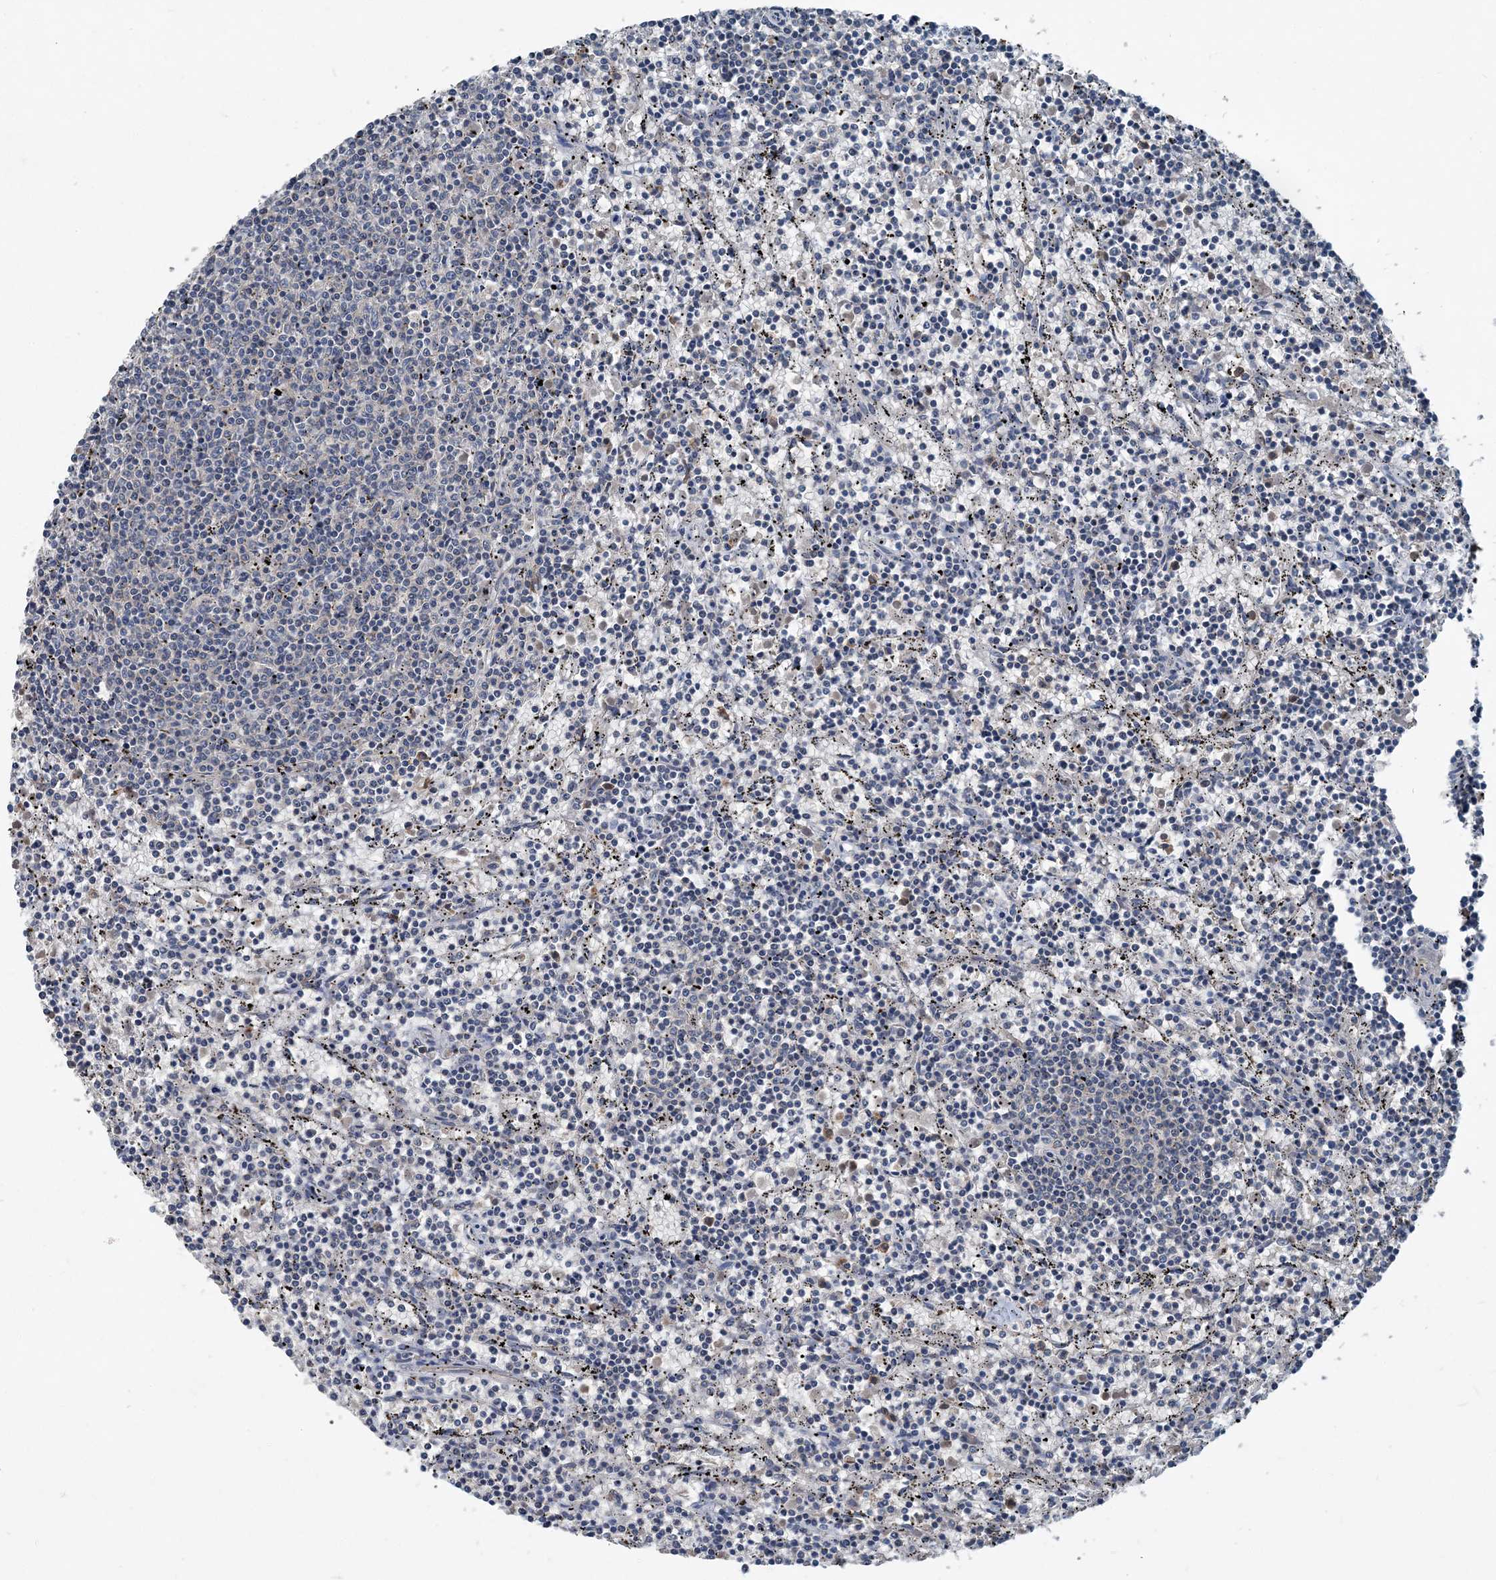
{"staining": {"intensity": "negative", "quantity": "none", "location": "none"}, "tissue": "lymphoma", "cell_type": "Tumor cells", "image_type": "cancer", "snomed": [{"axis": "morphology", "description": "Malignant lymphoma, non-Hodgkin's type, Low grade"}, {"axis": "topography", "description": "Spleen"}], "caption": "Immunohistochemistry histopathology image of neoplastic tissue: lymphoma stained with DAB displays no significant protein positivity in tumor cells.", "gene": "DGUOK", "patient": {"sex": "female", "age": 50}}